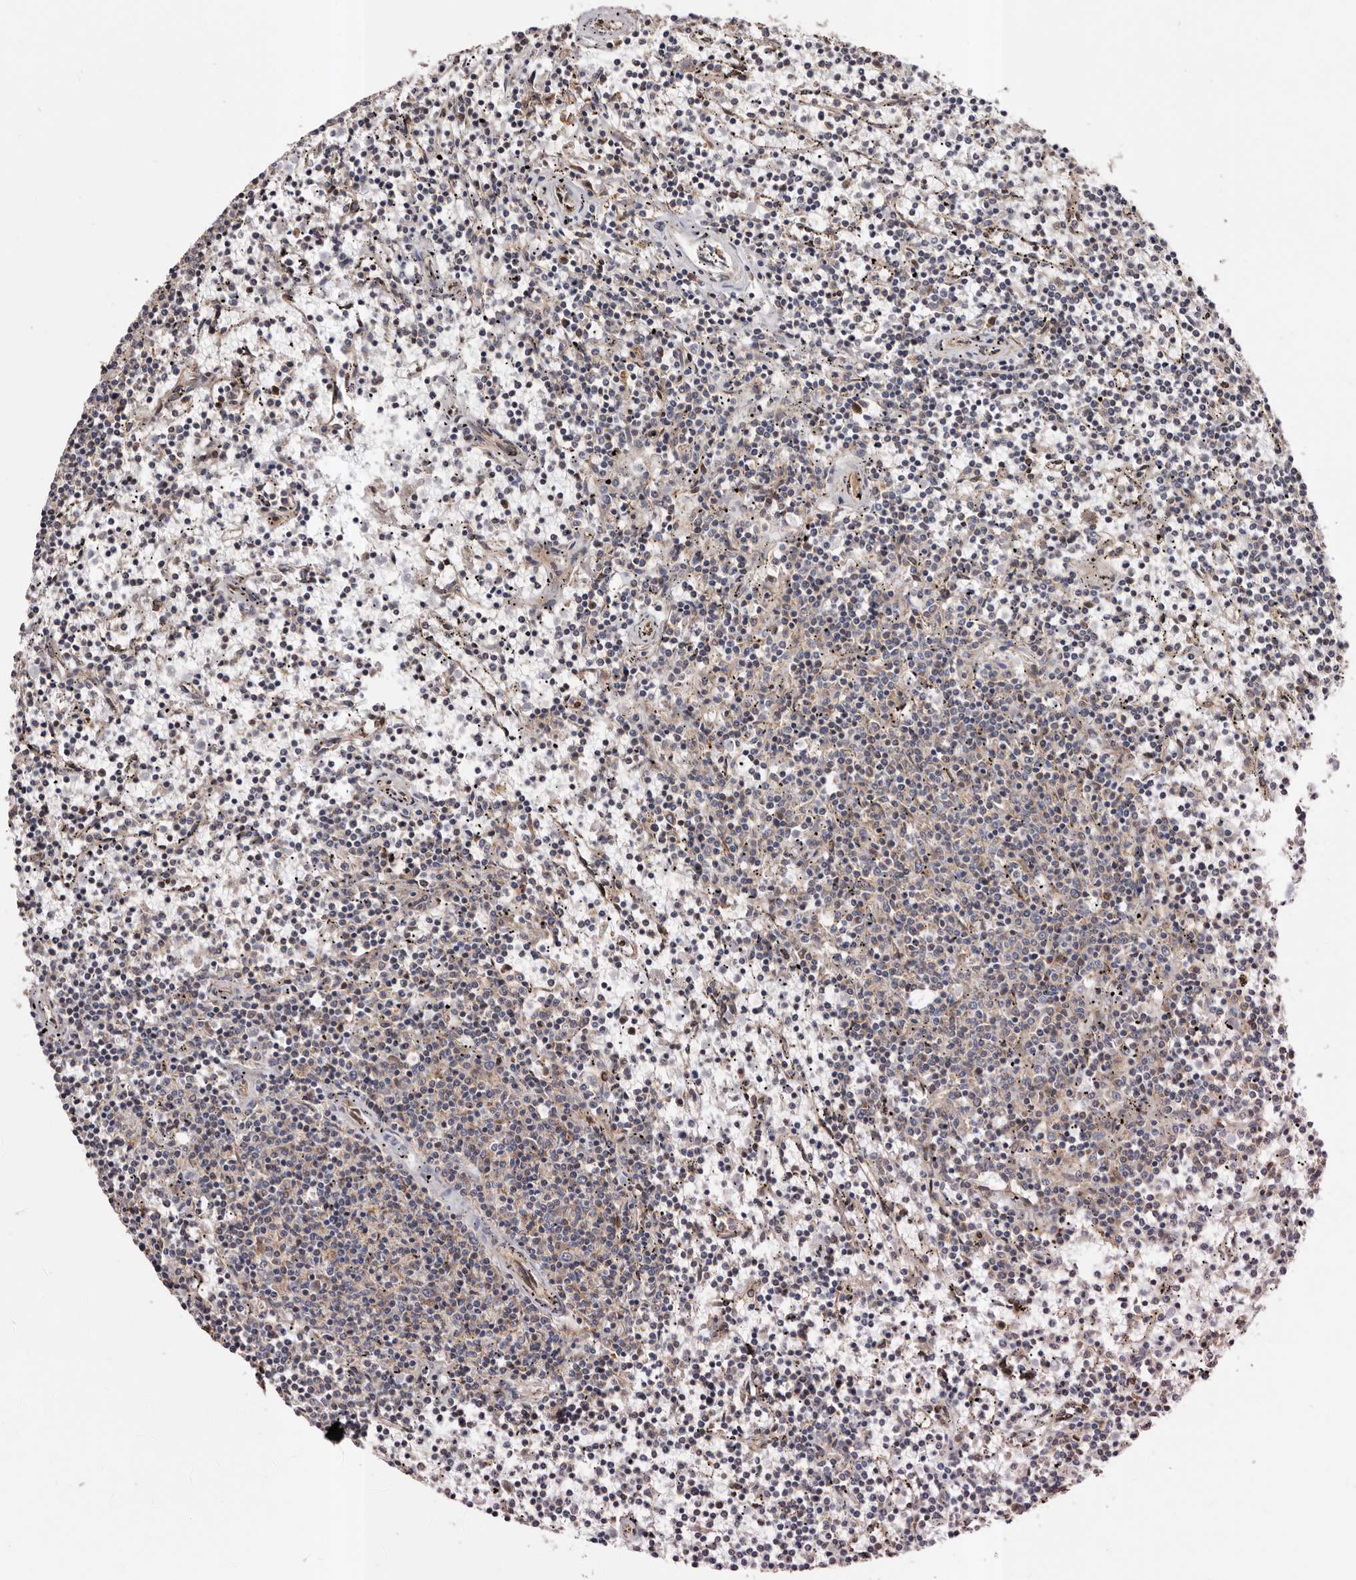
{"staining": {"intensity": "negative", "quantity": "none", "location": "none"}, "tissue": "lymphoma", "cell_type": "Tumor cells", "image_type": "cancer", "snomed": [{"axis": "morphology", "description": "Malignant lymphoma, non-Hodgkin's type, Low grade"}, {"axis": "topography", "description": "Spleen"}], "caption": "Malignant lymphoma, non-Hodgkin's type (low-grade) was stained to show a protein in brown. There is no significant staining in tumor cells.", "gene": "COQ8B", "patient": {"sex": "female", "age": 50}}